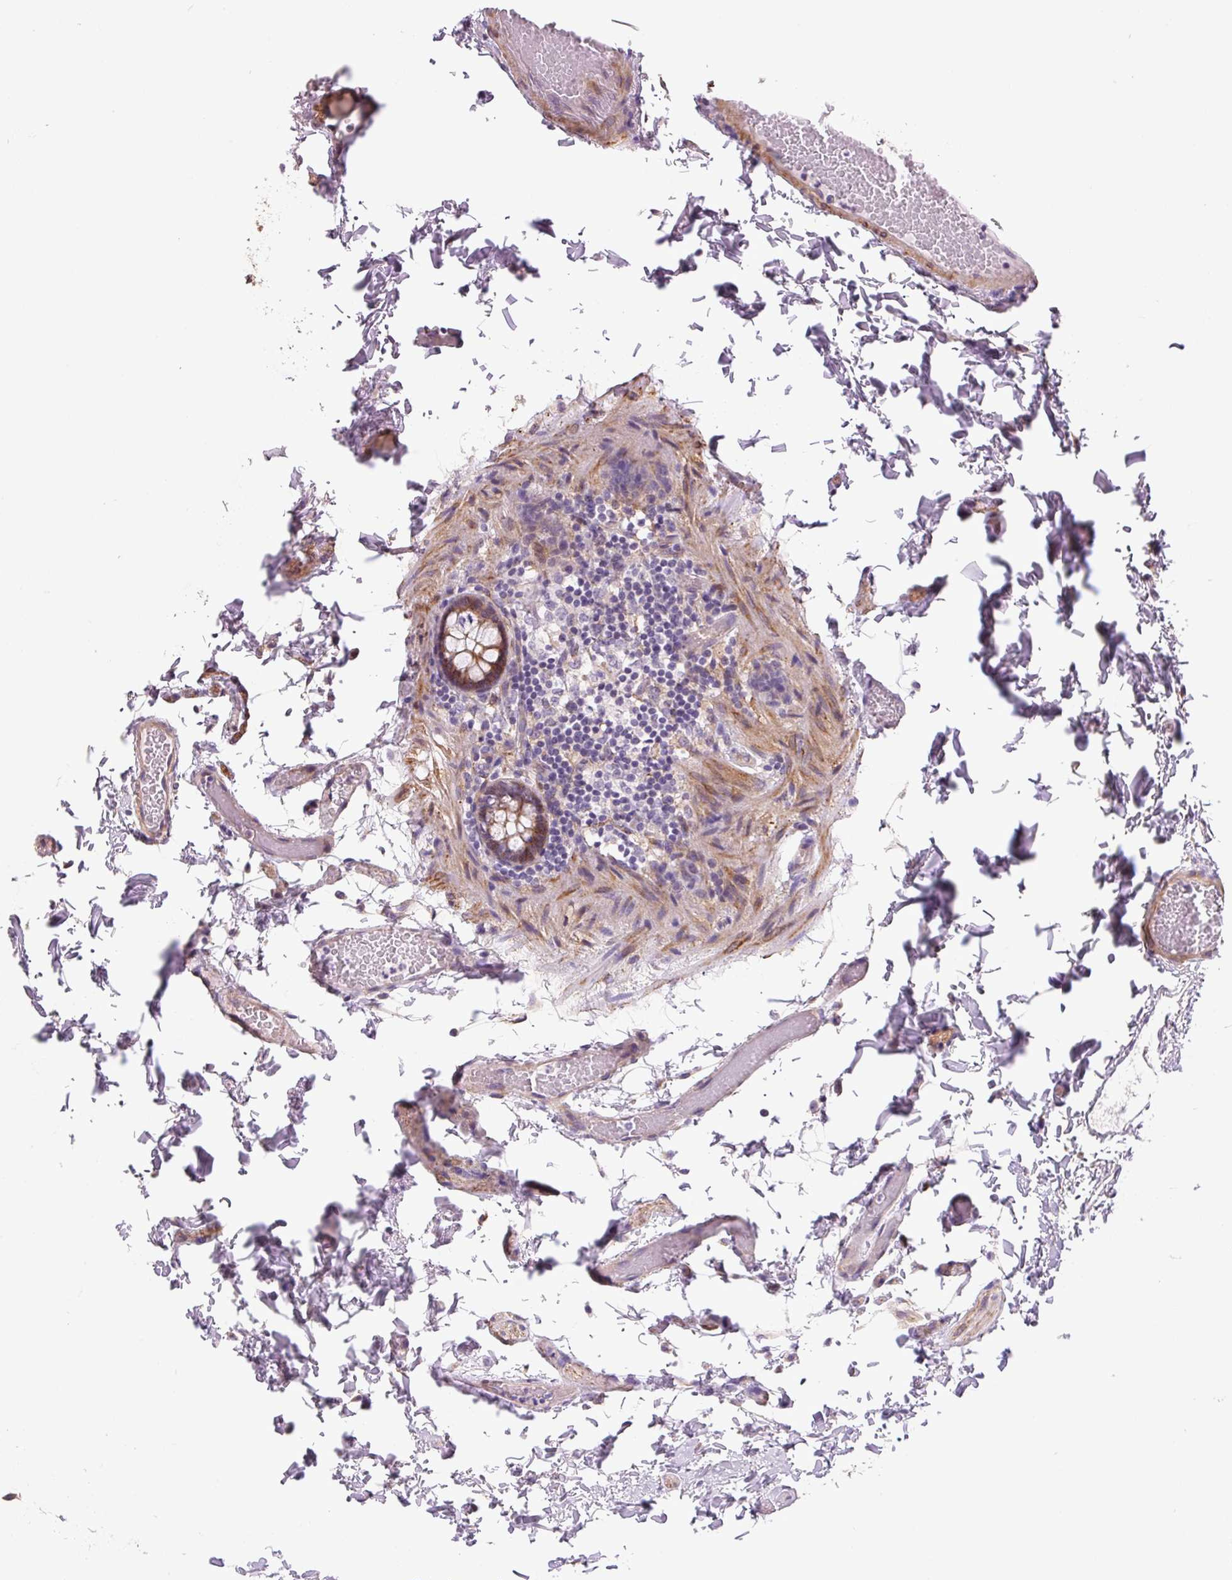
{"staining": {"intensity": "moderate", "quantity": ">75%", "location": "cytoplasmic/membranous"}, "tissue": "colon", "cell_type": "Endothelial cells", "image_type": "normal", "snomed": [{"axis": "morphology", "description": "Normal tissue, NOS"}, {"axis": "topography", "description": "Colon"}, {"axis": "topography", "description": "Peripheral nerve tissue"}], "caption": "High-power microscopy captured an immunohistochemistry (IHC) photomicrograph of unremarkable colon, revealing moderate cytoplasmic/membranous expression in approximately >75% of endothelial cells.", "gene": "SEPTIN10", "patient": {"sex": "male", "age": 84}}